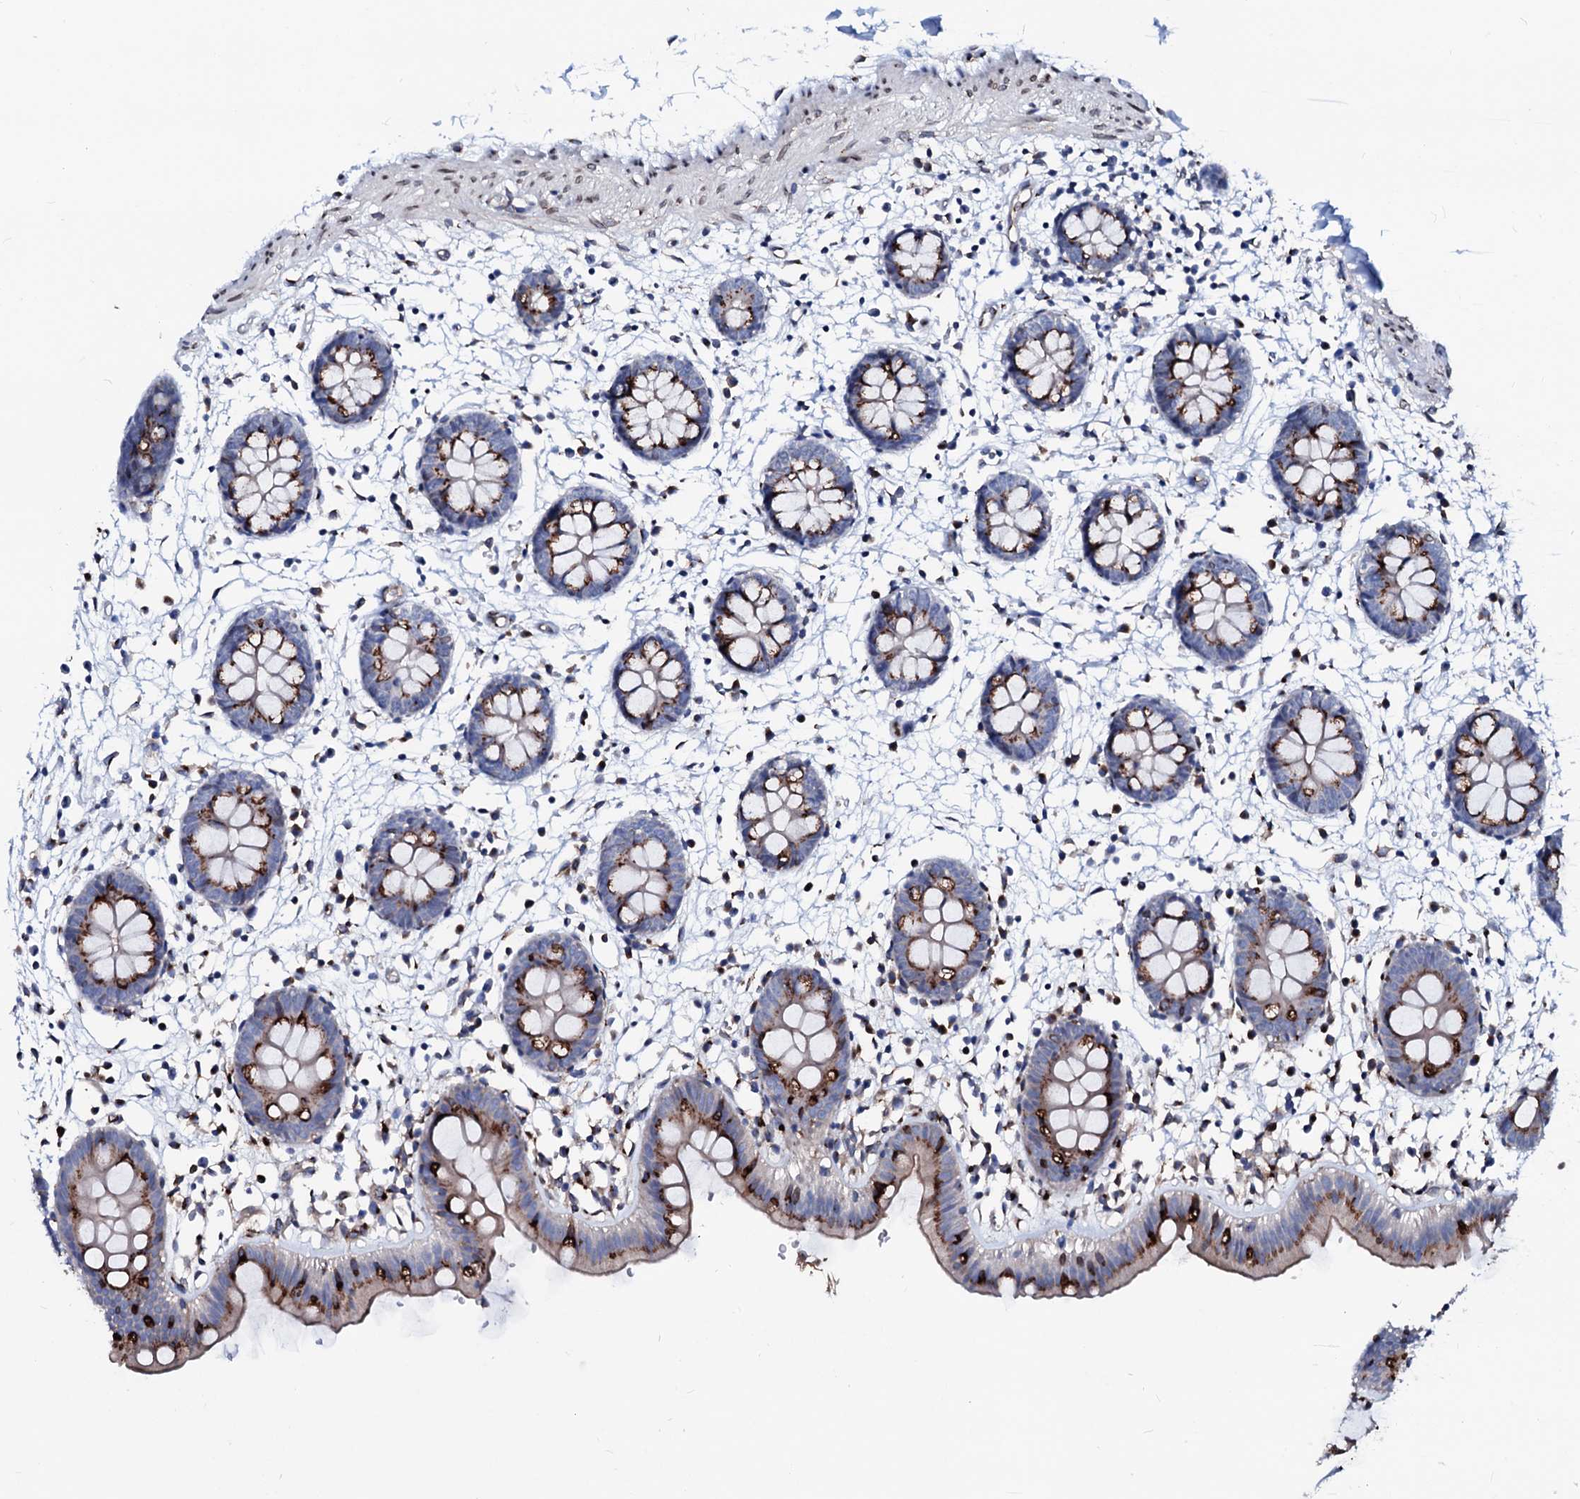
{"staining": {"intensity": "moderate", "quantity": ">75%", "location": "cytoplasmic/membranous"}, "tissue": "colon", "cell_type": "Endothelial cells", "image_type": "normal", "snomed": [{"axis": "morphology", "description": "Normal tissue, NOS"}, {"axis": "topography", "description": "Colon"}], "caption": "Immunohistochemistry (IHC) histopathology image of unremarkable colon: human colon stained using IHC shows medium levels of moderate protein expression localized specifically in the cytoplasmic/membranous of endothelial cells, appearing as a cytoplasmic/membranous brown color.", "gene": "TMCO3", "patient": {"sex": "male", "age": 56}}